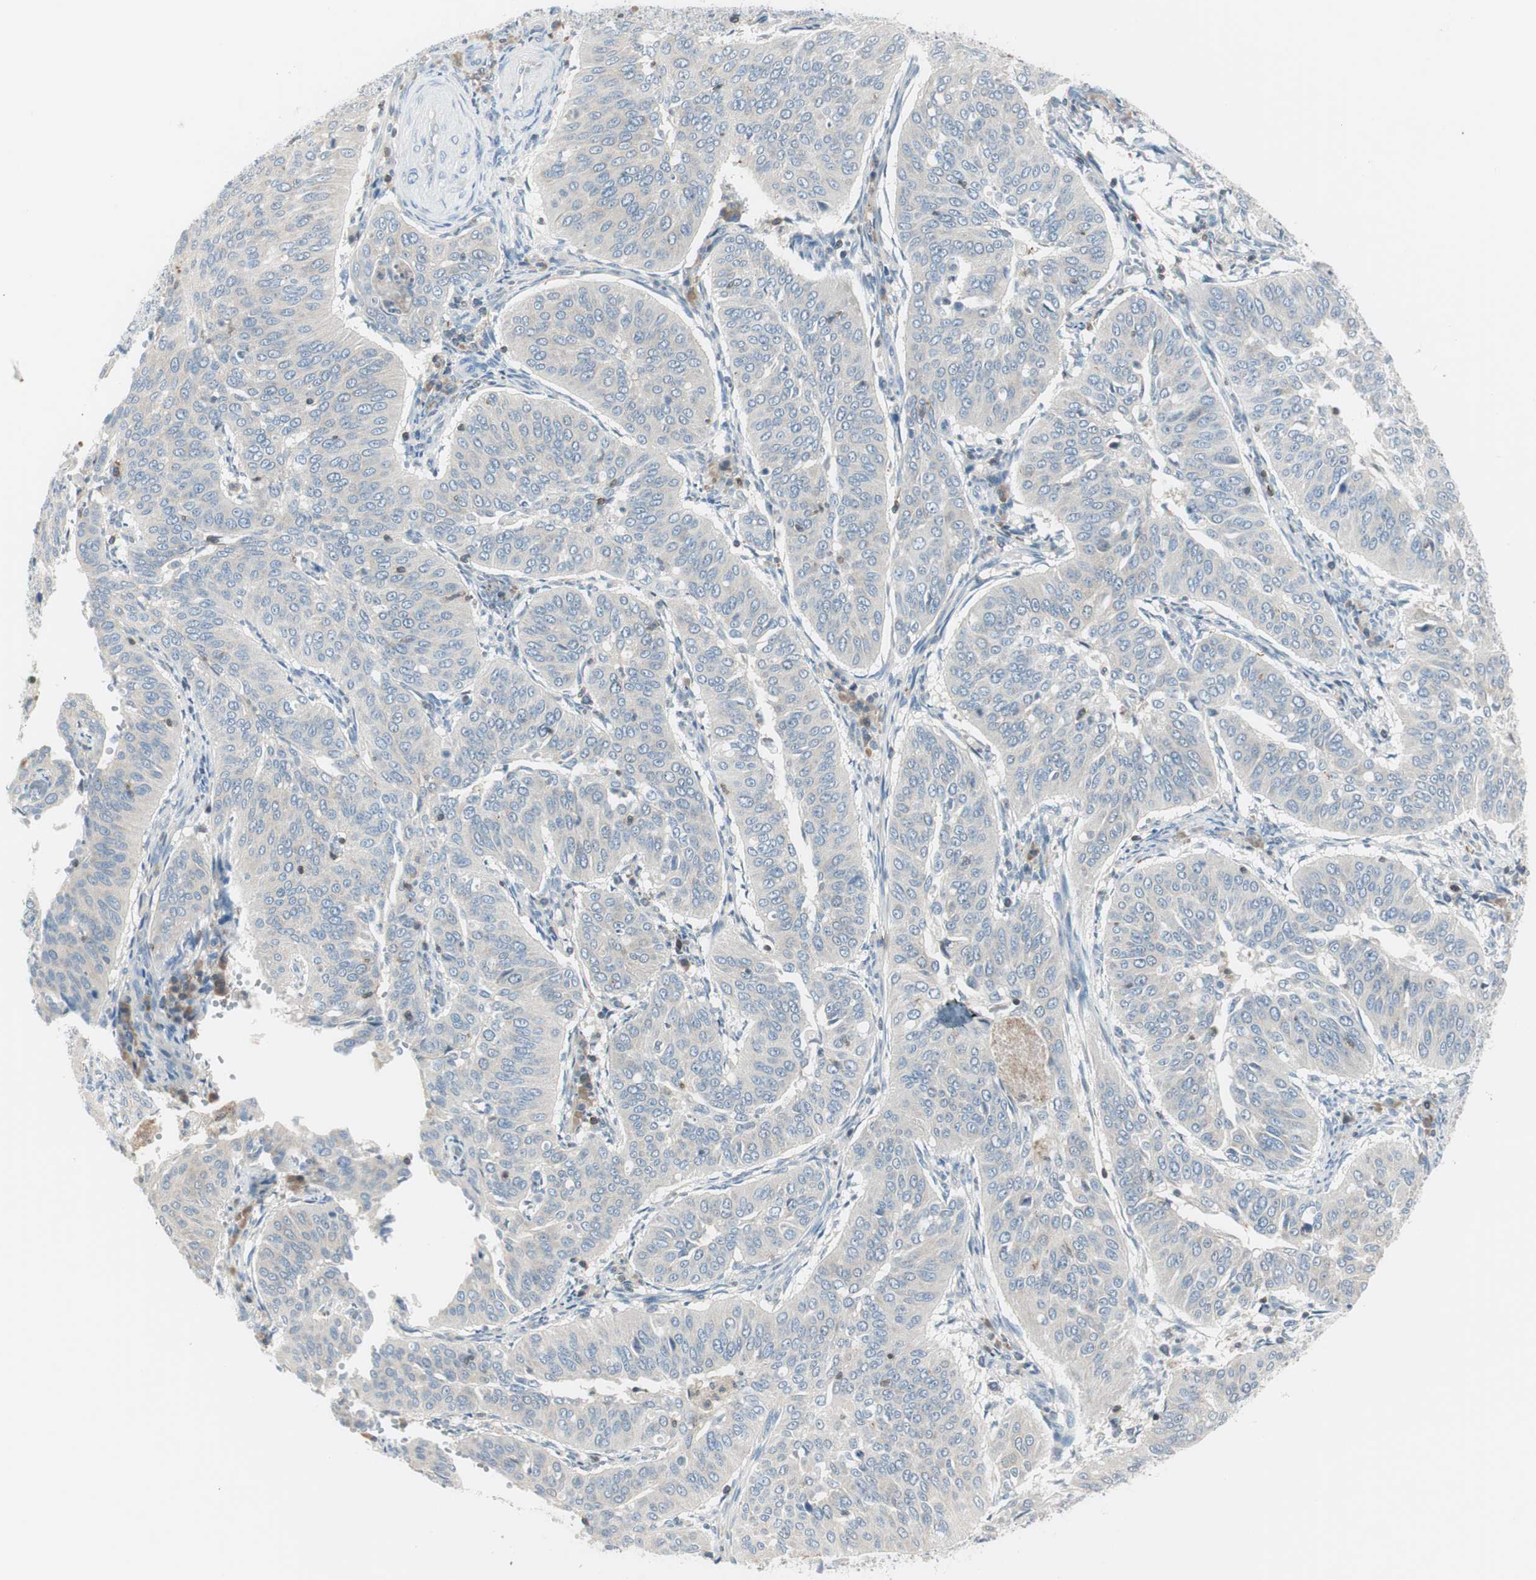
{"staining": {"intensity": "negative", "quantity": "none", "location": "none"}, "tissue": "cervical cancer", "cell_type": "Tumor cells", "image_type": "cancer", "snomed": [{"axis": "morphology", "description": "Normal tissue, NOS"}, {"axis": "morphology", "description": "Squamous cell carcinoma, NOS"}, {"axis": "topography", "description": "Cervix"}], "caption": "Image shows no protein staining in tumor cells of cervical cancer tissue.", "gene": "SLC9A3R1", "patient": {"sex": "female", "age": 39}}